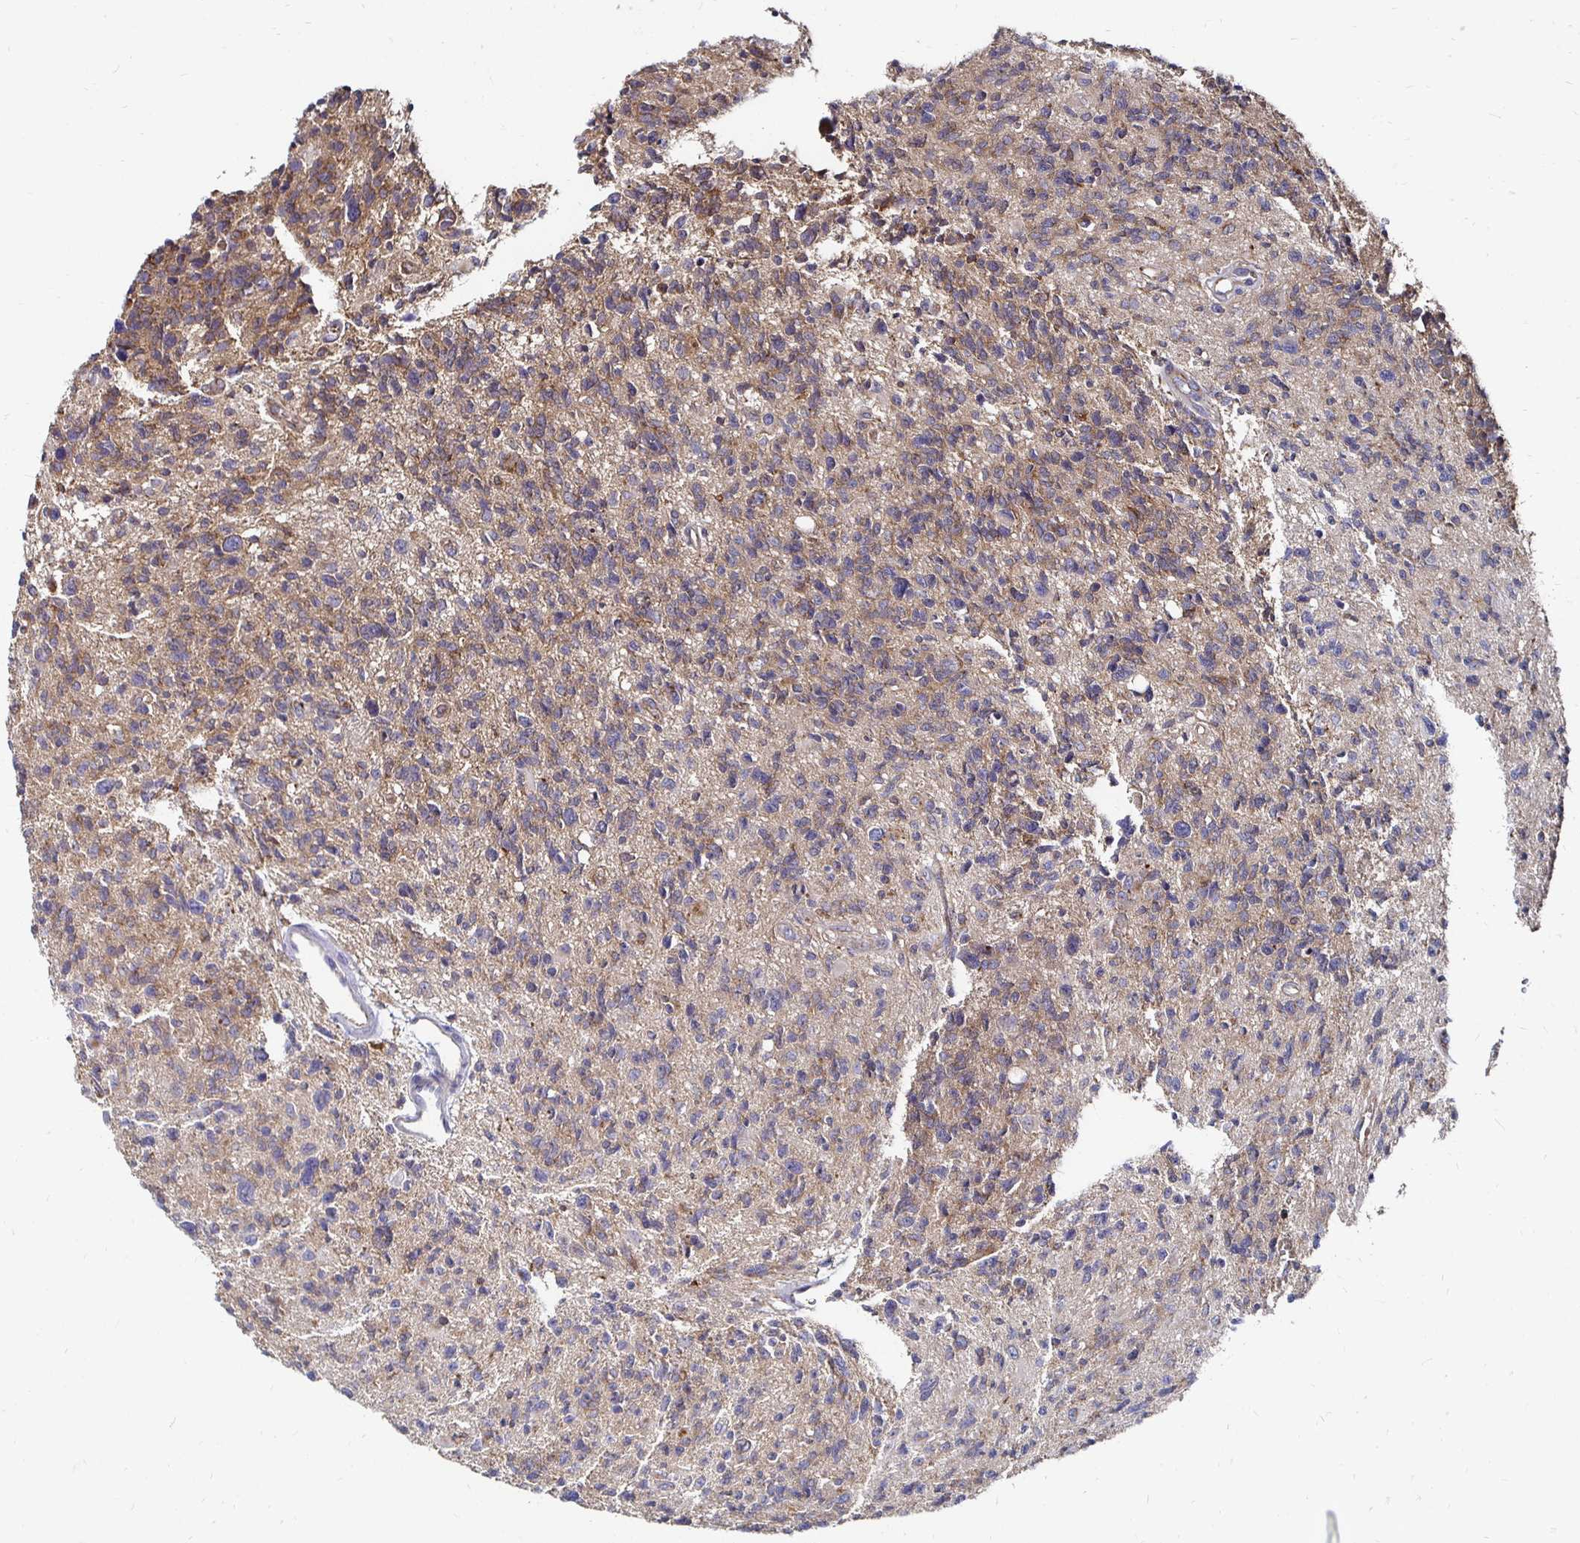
{"staining": {"intensity": "moderate", "quantity": "25%-75%", "location": "cytoplasmic/membranous"}, "tissue": "glioma", "cell_type": "Tumor cells", "image_type": "cancer", "snomed": [{"axis": "morphology", "description": "Glioma, malignant, High grade"}, {"axis": "topography", "description": "Brain"}], "caption": "A brown stain highlights moderate cytoplasmic/membranous staining of a protein in human glioma tumor cells.", "gene": "NCSTN", "patient": {"sex": "male", "age": 29}}